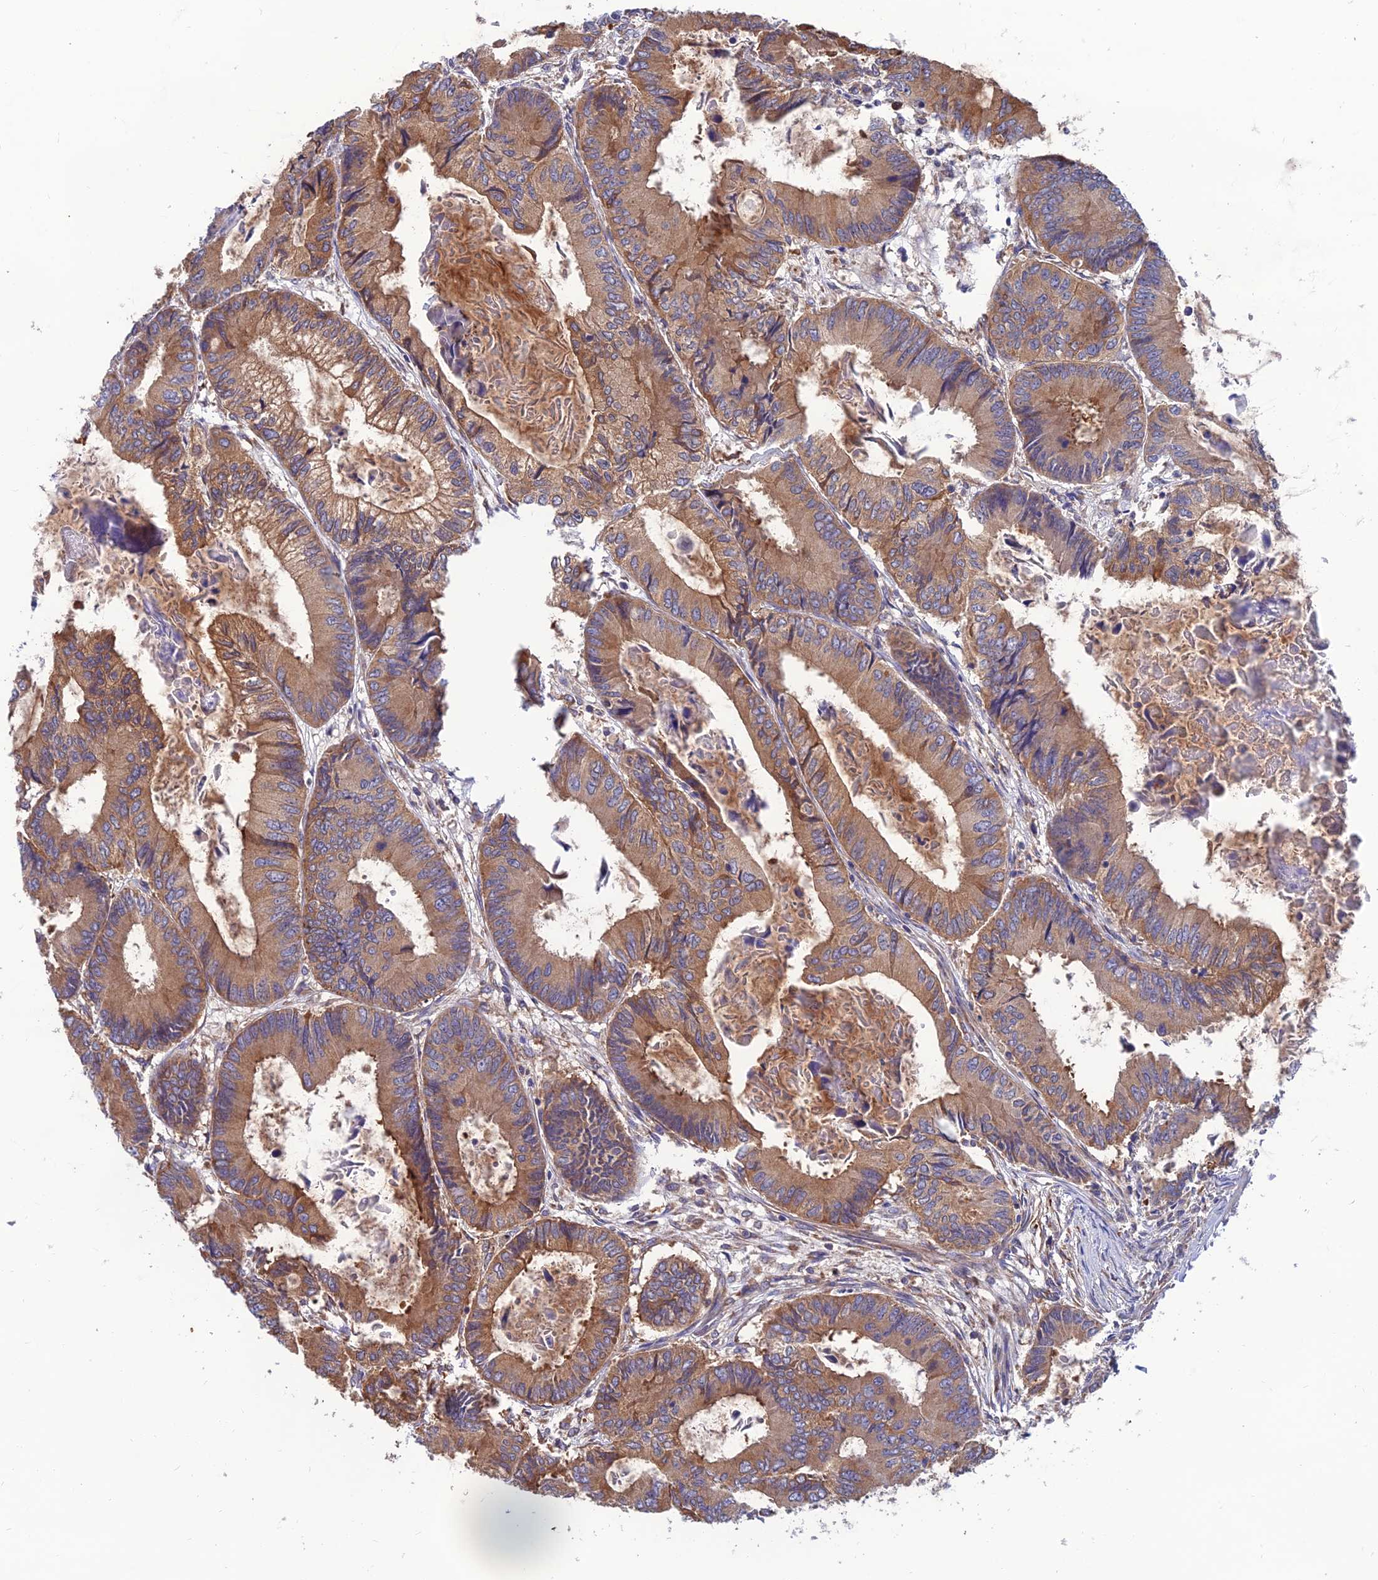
{"staining": {"intensity": "moderate", "quantity": ">75%", "location": "cytoplasmic/membranous"}, "tissue": "colorectal cancer", "cell_type": "Tumor cells", "image_type": "cancer", "snomed": [{"axis": "morphology", "description": "Adenocarcinoma, NOS"}, {"axis": "topography", "description": "Colon"}], "caption": "Protein expression analysis of human adenocarcinoma (colorectal) reveals moderate cytoplasmic/membranous expression in about >75% of tumor cells. (IHC, brightfield microscopy, high magnification).", "gene": "UMAD1", "patient": {"sex": "male", "age": 85}}